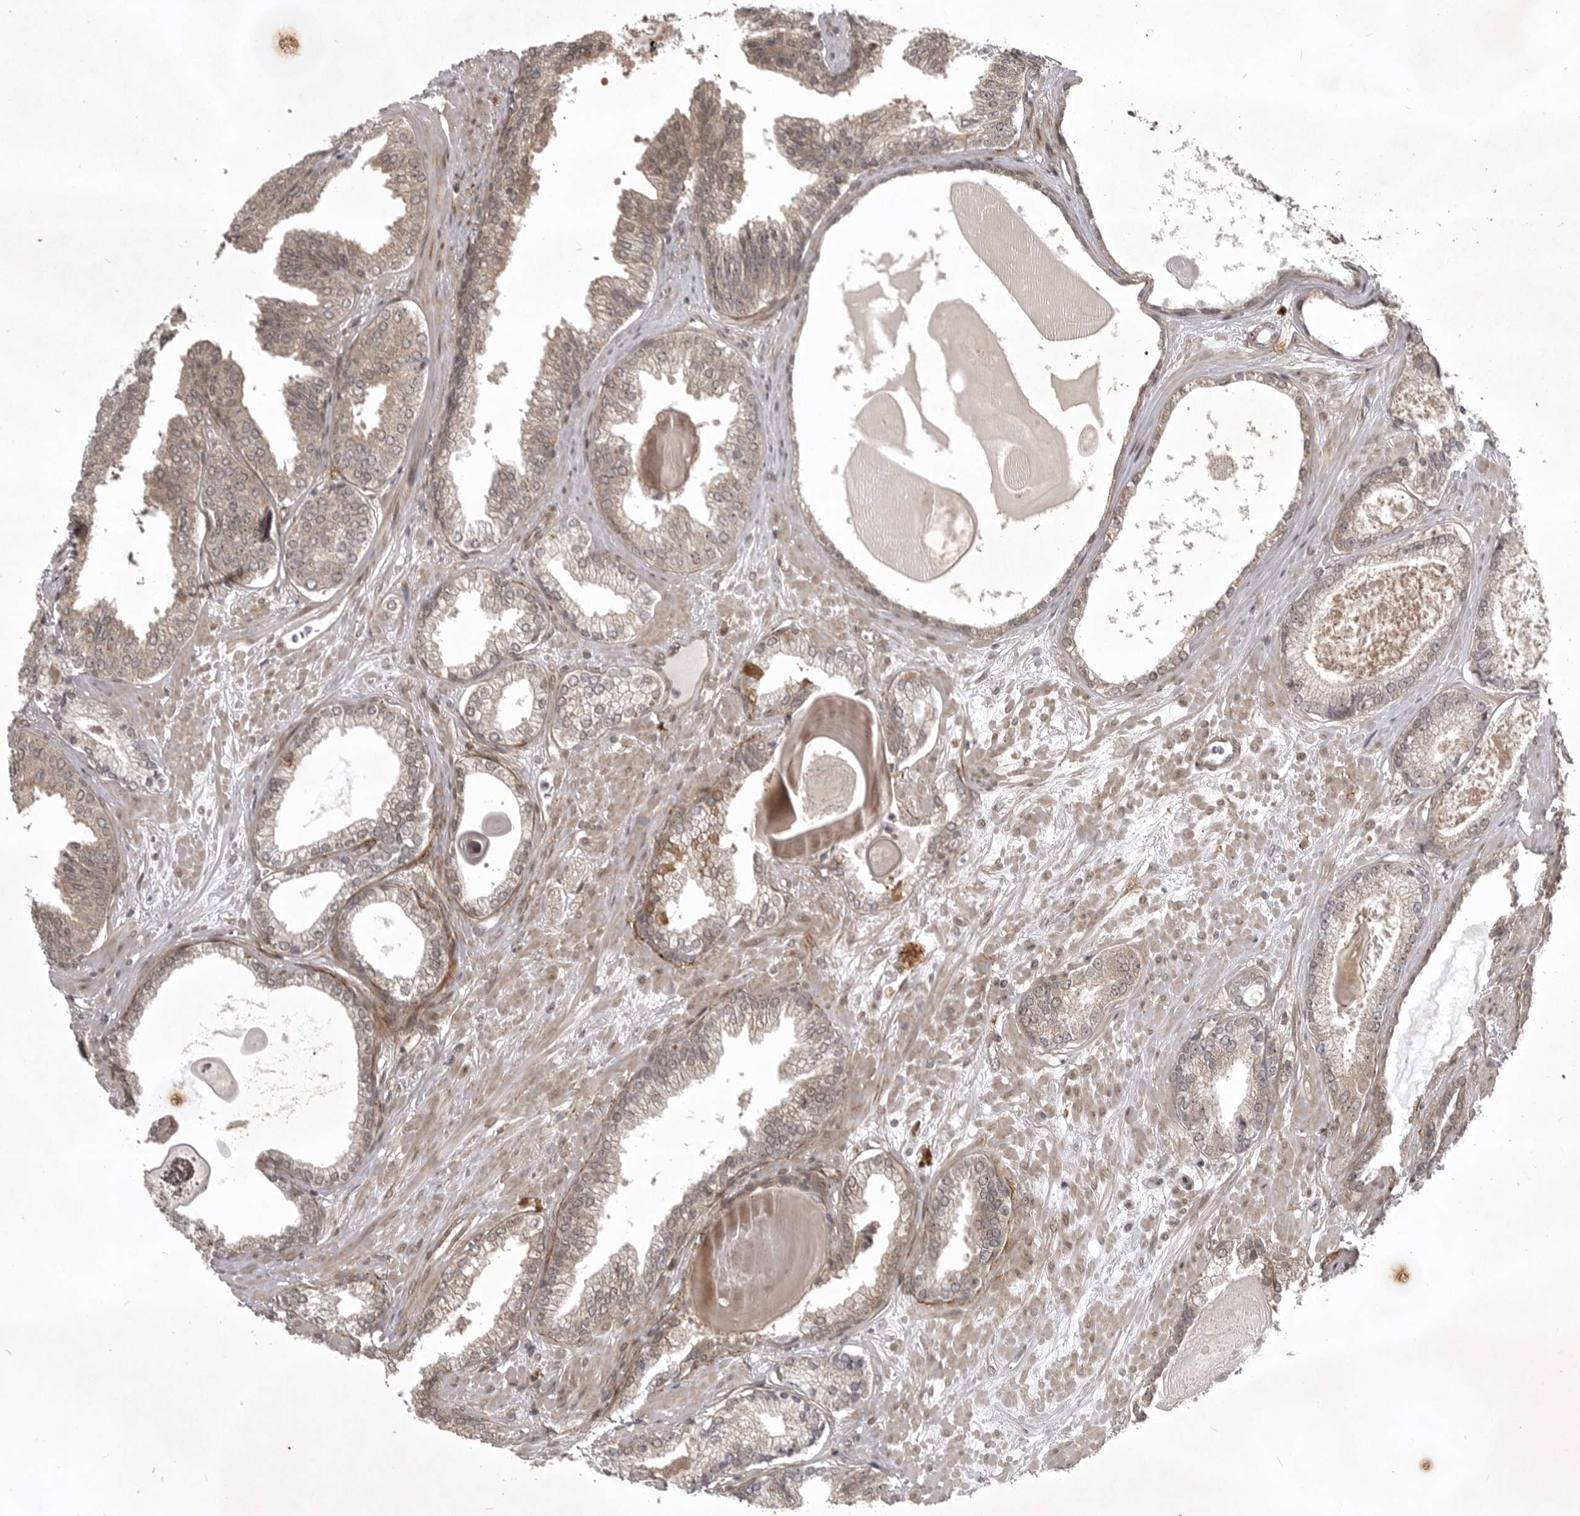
{"staining": {"intensity": "weak", "quantity": ">75%", "location": "cytoplasmic/membranous"}, "tissue": "prostate cancer", "cell_type": "Tumor cells", "image_type": "cancer", "snomed": [{"axis": "morphology", "description": "Adenocarcinoma, Low grade"}, {"axis": "topography", "description": "Prostate"}], "caption": "IHC histopathology image of human prostate cancer (adenocarcinoma (low-grade)) stained for a protein (brown), which demonstrates low levels of weak cytoplasmic/membranous staining in approximately >75% of tumor cells.", "gene": "SNX16", "patient": {"sex": "male", "age": 70}}